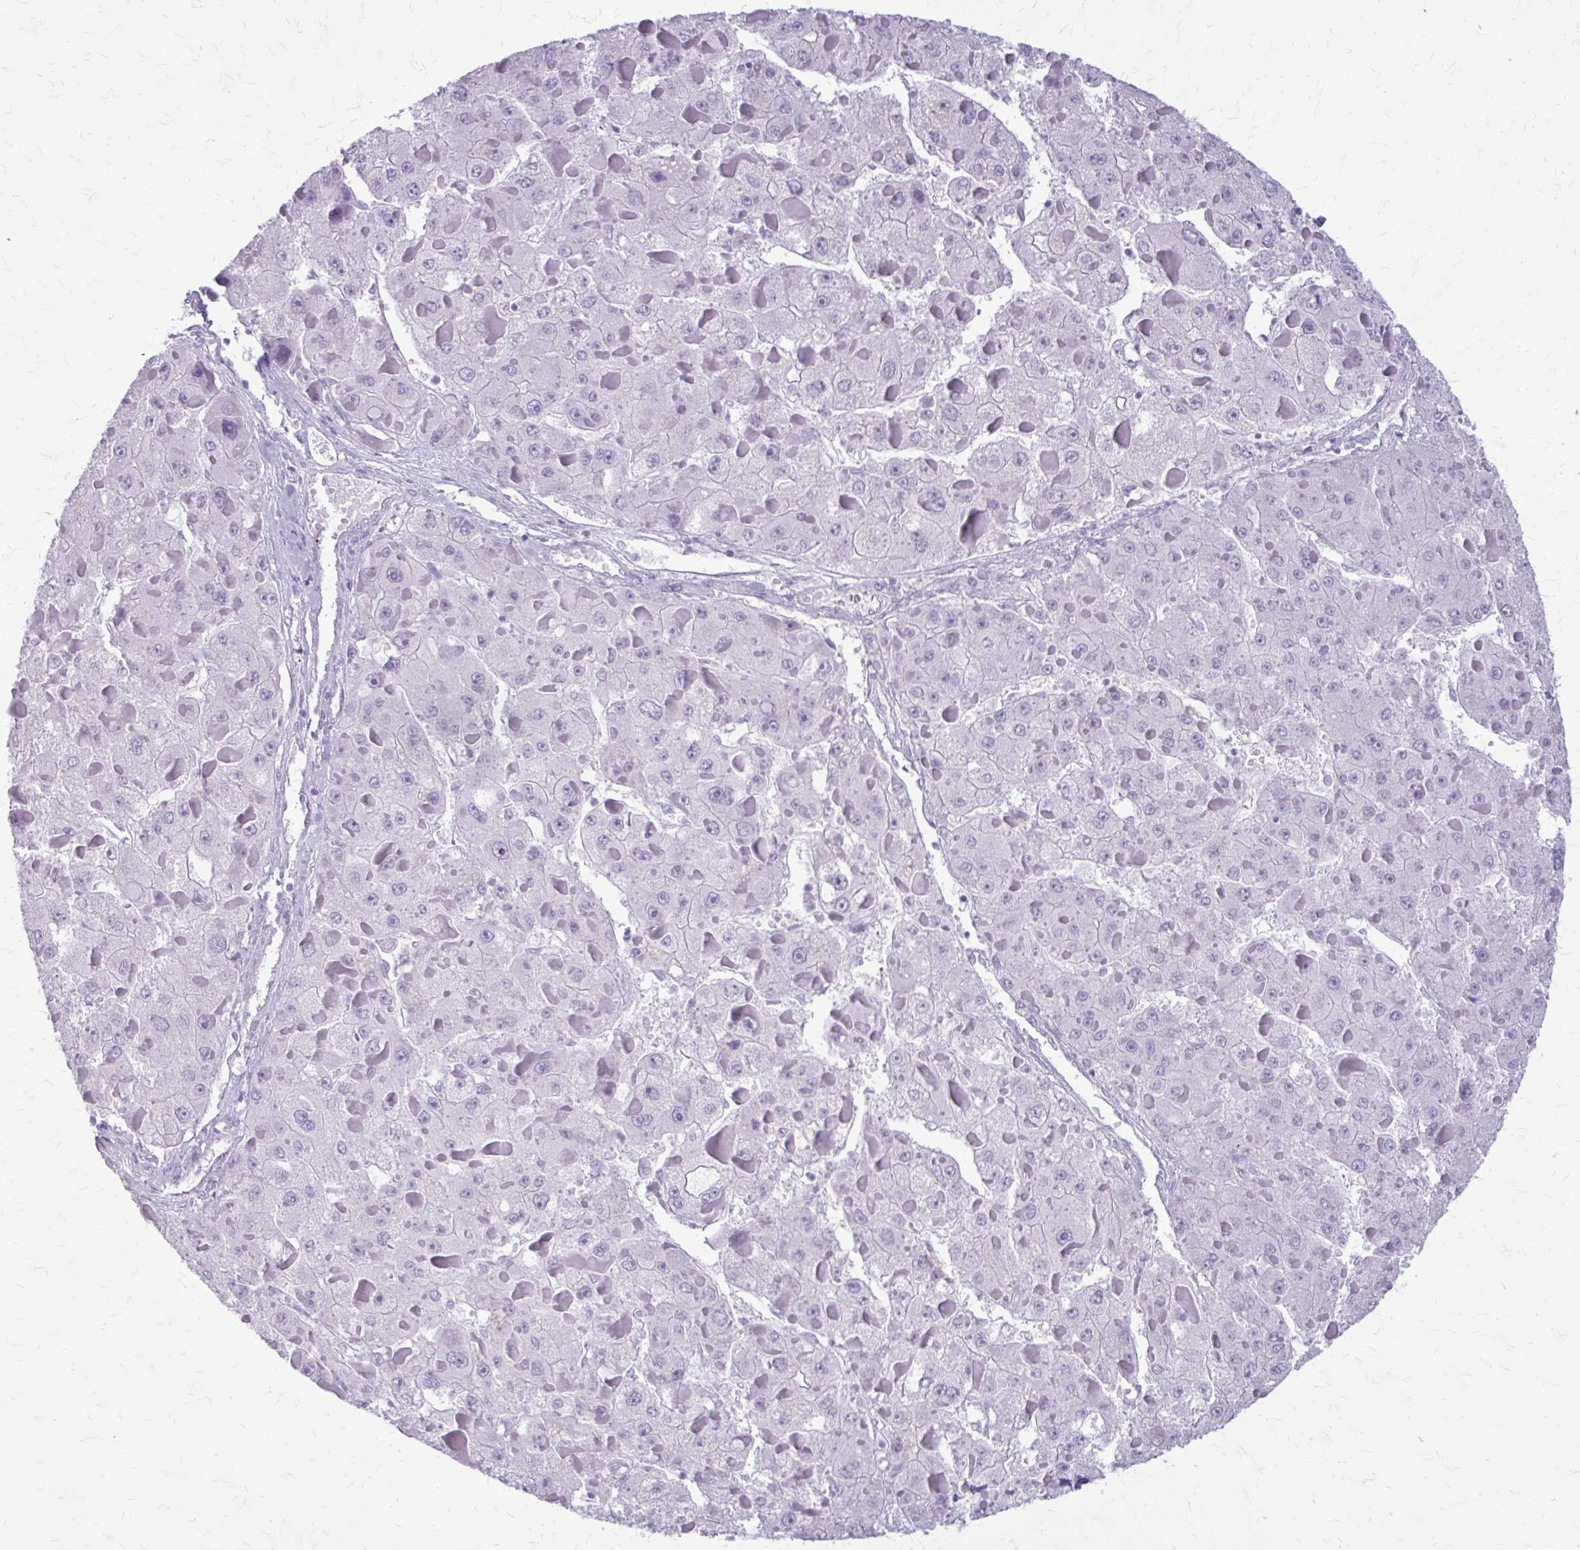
{"staining": {"intensity": "negative", "quantity": "none", "location": "none"}, "tissue": "liver cancer", "cell_type": "Tumor cells", "image_type": "cancer", "snomed": [{"axis": "morphology", "description": "Carcinoma, Hepatocellular, NOS"}, {"axis": "topography", "description": "Liver"}], "caption": "The immunohistochemistry micrograph has no significant staining in tumor cells of liver hepatocellular carcinoma tissue. (DAB (3,3'-diaminobenzidine) immunohistochemistry (IHC) with hematoxylin counter stain).", "gene": "KRT5", "patient": {"sex": "female", "age": 73}}